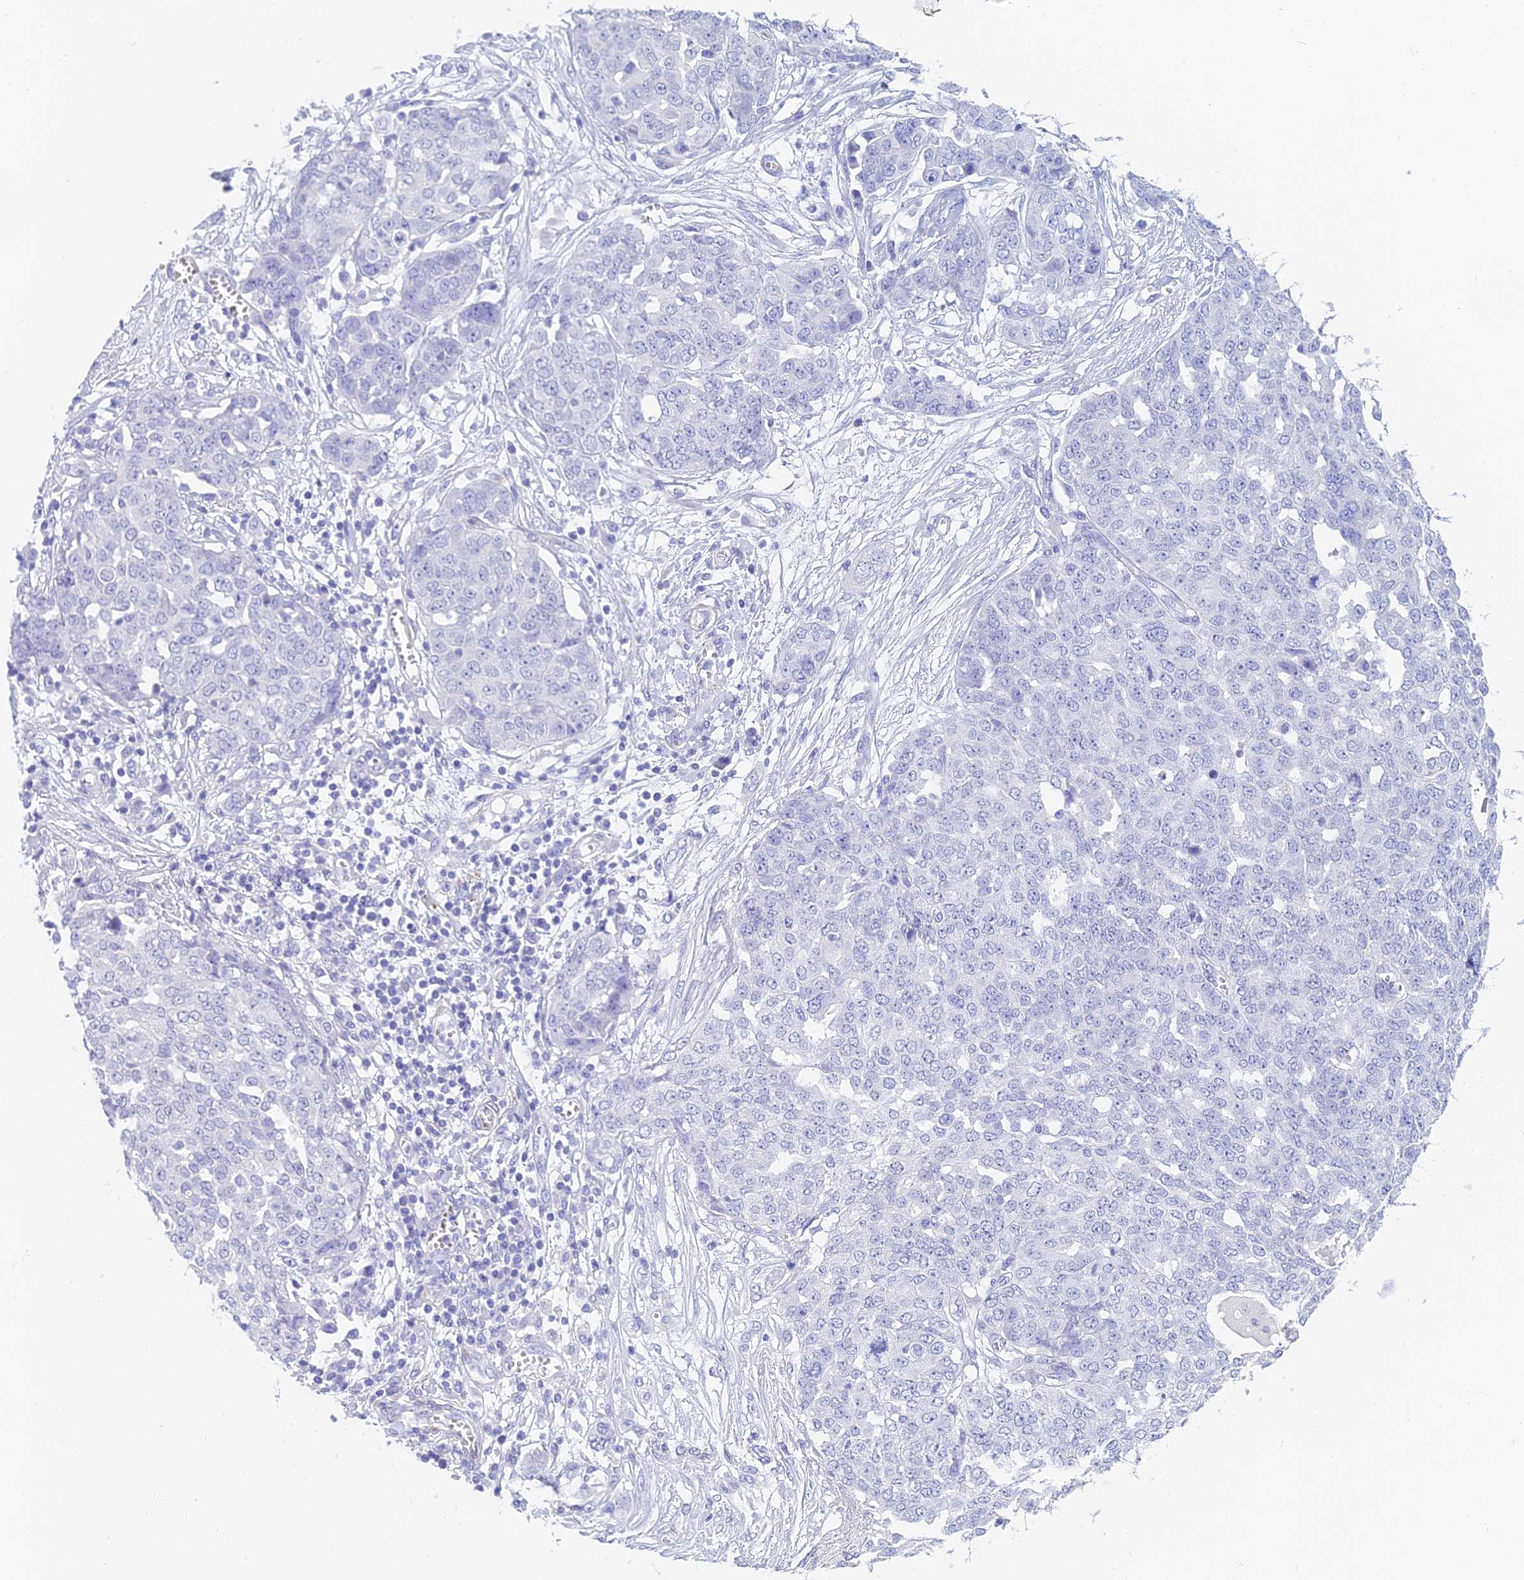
{"staining": {"intensity": "negative", "quantity": "none", "location": "none"}, "tissue": "ovarian cancer", "cell_type": "Tumor cells", "image_type": "cancer", "snomed": [{"axis": "morphology", "description": "Cystadenocarcinoma, serous, NOS"}, {"axis": "topography", "description": "Soft tissue"}, {"axis": "topography", "description": "Ovary"}], "caption": "Tumor cells show no significant expression in ovarian cancer. The staining is performed using DAB brown chromogen with nuclei counter-stained in using hematoxylin.", "gene": "SLC36A2", "patient": {"sex": "female", "age": 57}}